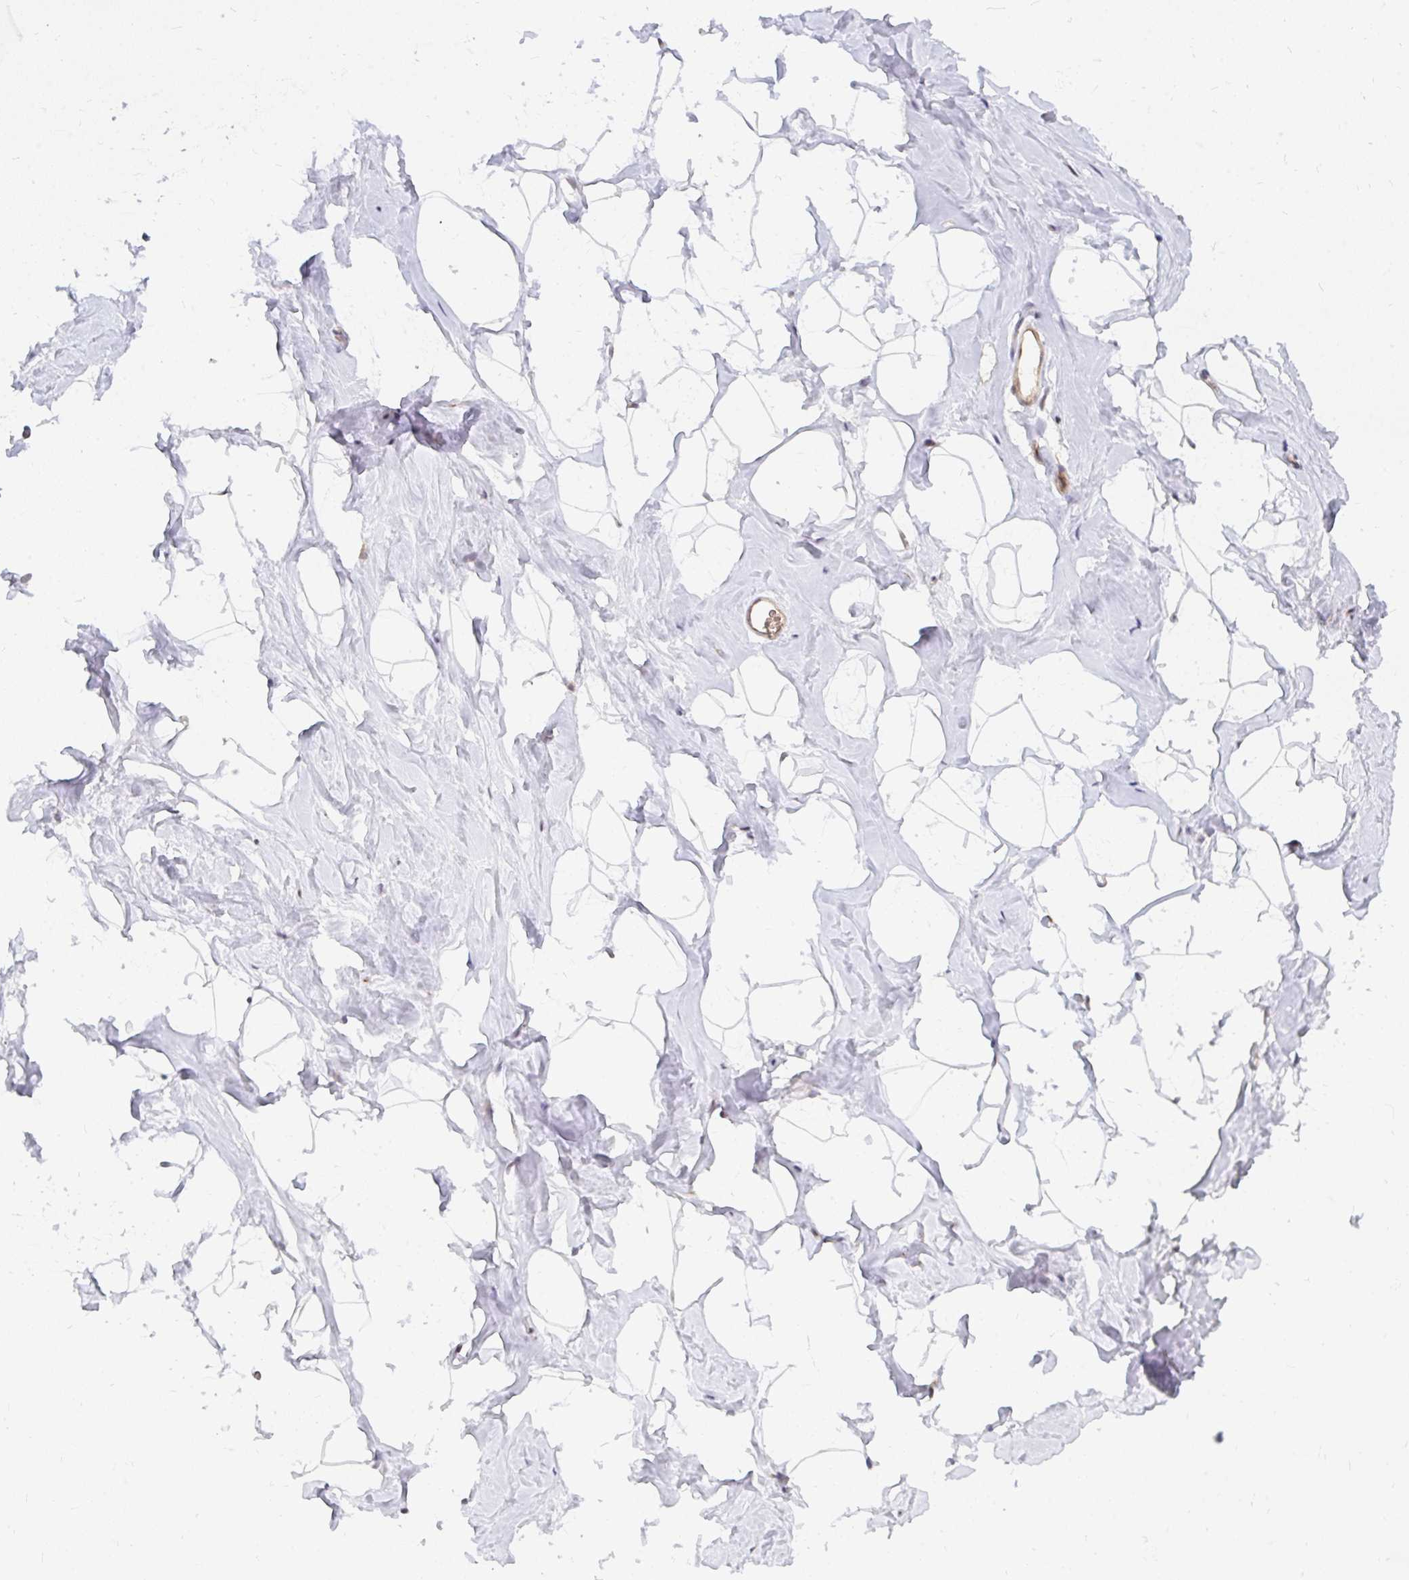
{"staining": {"intensity": "negative", "quantity": "none", "location": "none"}, "tissue": "breast", "cell_type": "Adipocytes", "image_type": "normal", "snomed": [{"axis": "morphology", "description": "Normal tissue, NOS"}, {"axis": "topography", "description": "Breast"}], "caption": "DAB immunohistochemical staining of normal human breast exhibits no significant staining in adipocytes. (Brightfield microscopy of DAB (3,3'-diaminobenzidine) immunohistochemistry (IHC) at high magnification).", "gene": "GTF3C6", "patient": {"sex": "female", "age": 32}}